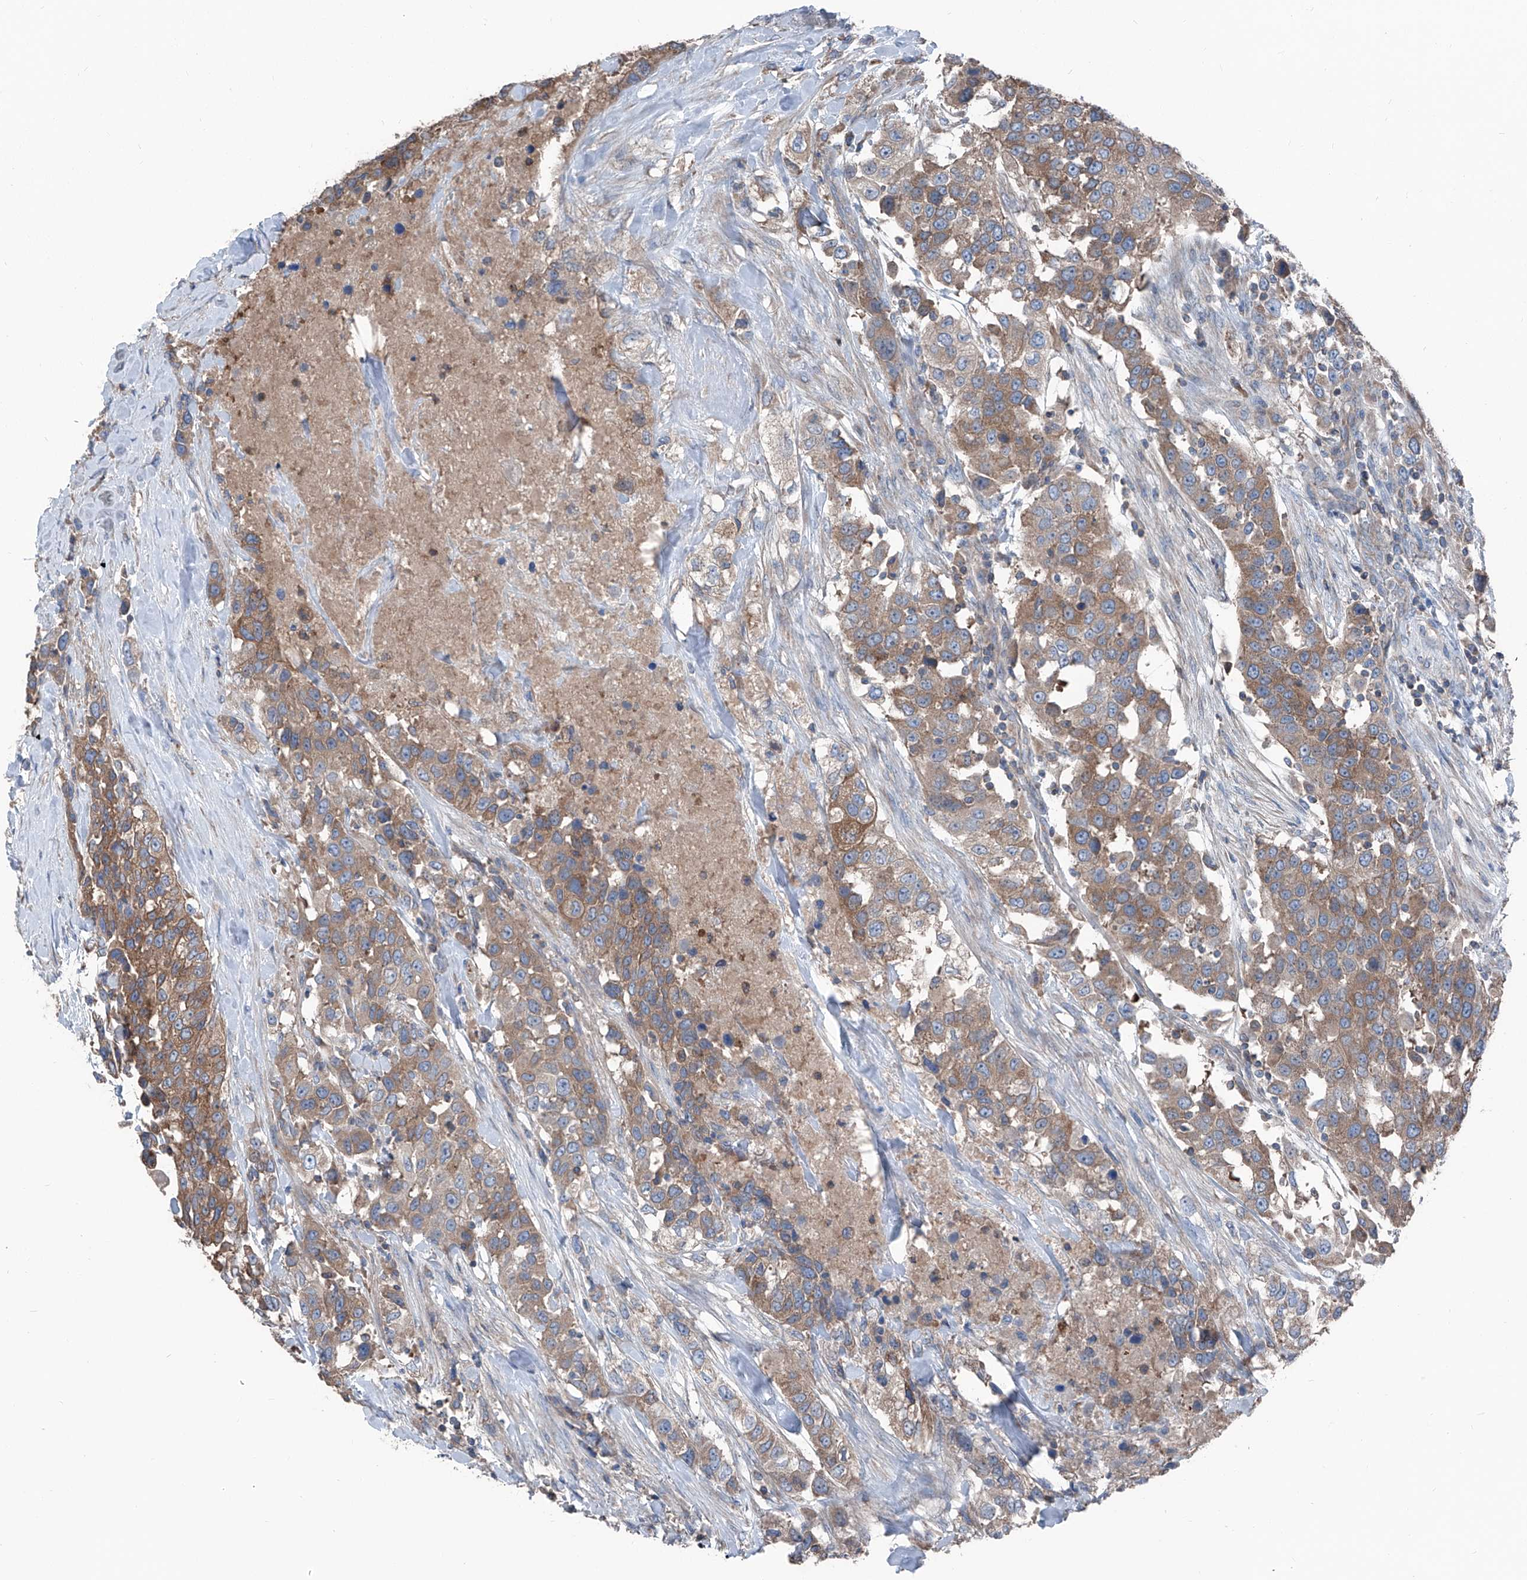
{"staining": {"intensity": "moderate", "quantity": ">75%", "location": "cytoplasmic/membranous"}, "tissue": "urothelial cancer", "cell_type": "Tumor cells", "image_type": "cancer", "snomed": [{"axis": "morphology", "description": "Urothelial carcinoma, High grade"}, {"axis": "topography", "description": "Urinary bladder"}], "caption": "This is an image of IHC staining of urothelial cancer, which shows moderate staining in the cytoplasmic/membranous of tumor cells.", "gene": "GPAT3", "patient": {"sex": "female", "age": 80}}